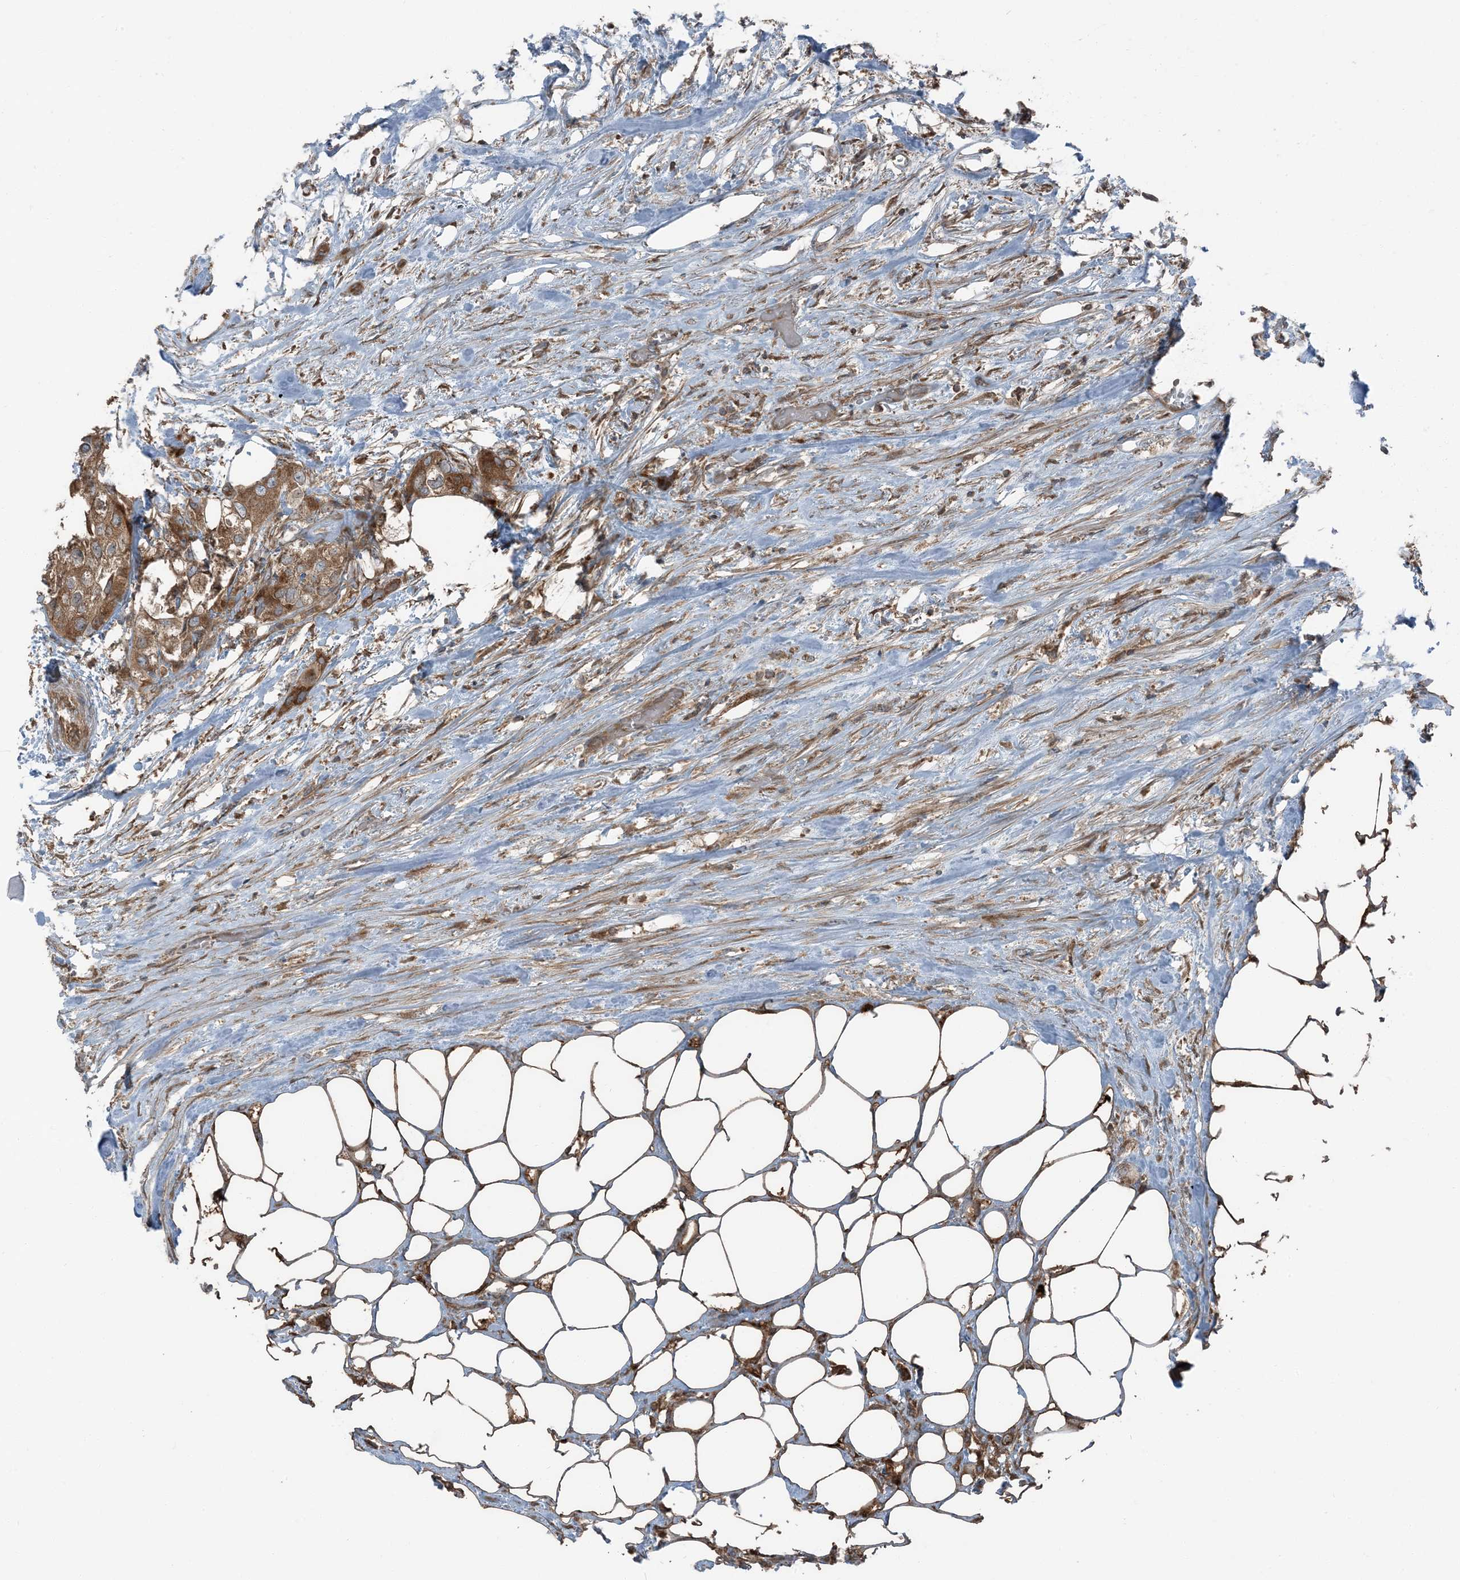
{"staining": {"intensity": "strong", "quantity": ">75%", "location": "cytoplasmic/membranous"}, "tissue": "urothelial cancer", "cell_type": "Tumor cells", "image_type": "cancer", "snomed": [{"axis": "morphology", "description": "Urothelial carcinoma, High grade"}, {"axis": "topography", "description": "Urinary bladder"}], "caption": "Immunohistochemistry (IHC) histopathology image of neoplastic tissue: human urothelial cancer stained using immunohistochemistry exhibits high levels of strong protein expression localized specifically in the cytoplasmic/membranous of tumor cells, appearing as a cytoplasmic/membranous brown color.", "gene": "RAB3GAP1", "patient": {"sex": "male", "age": 64}}